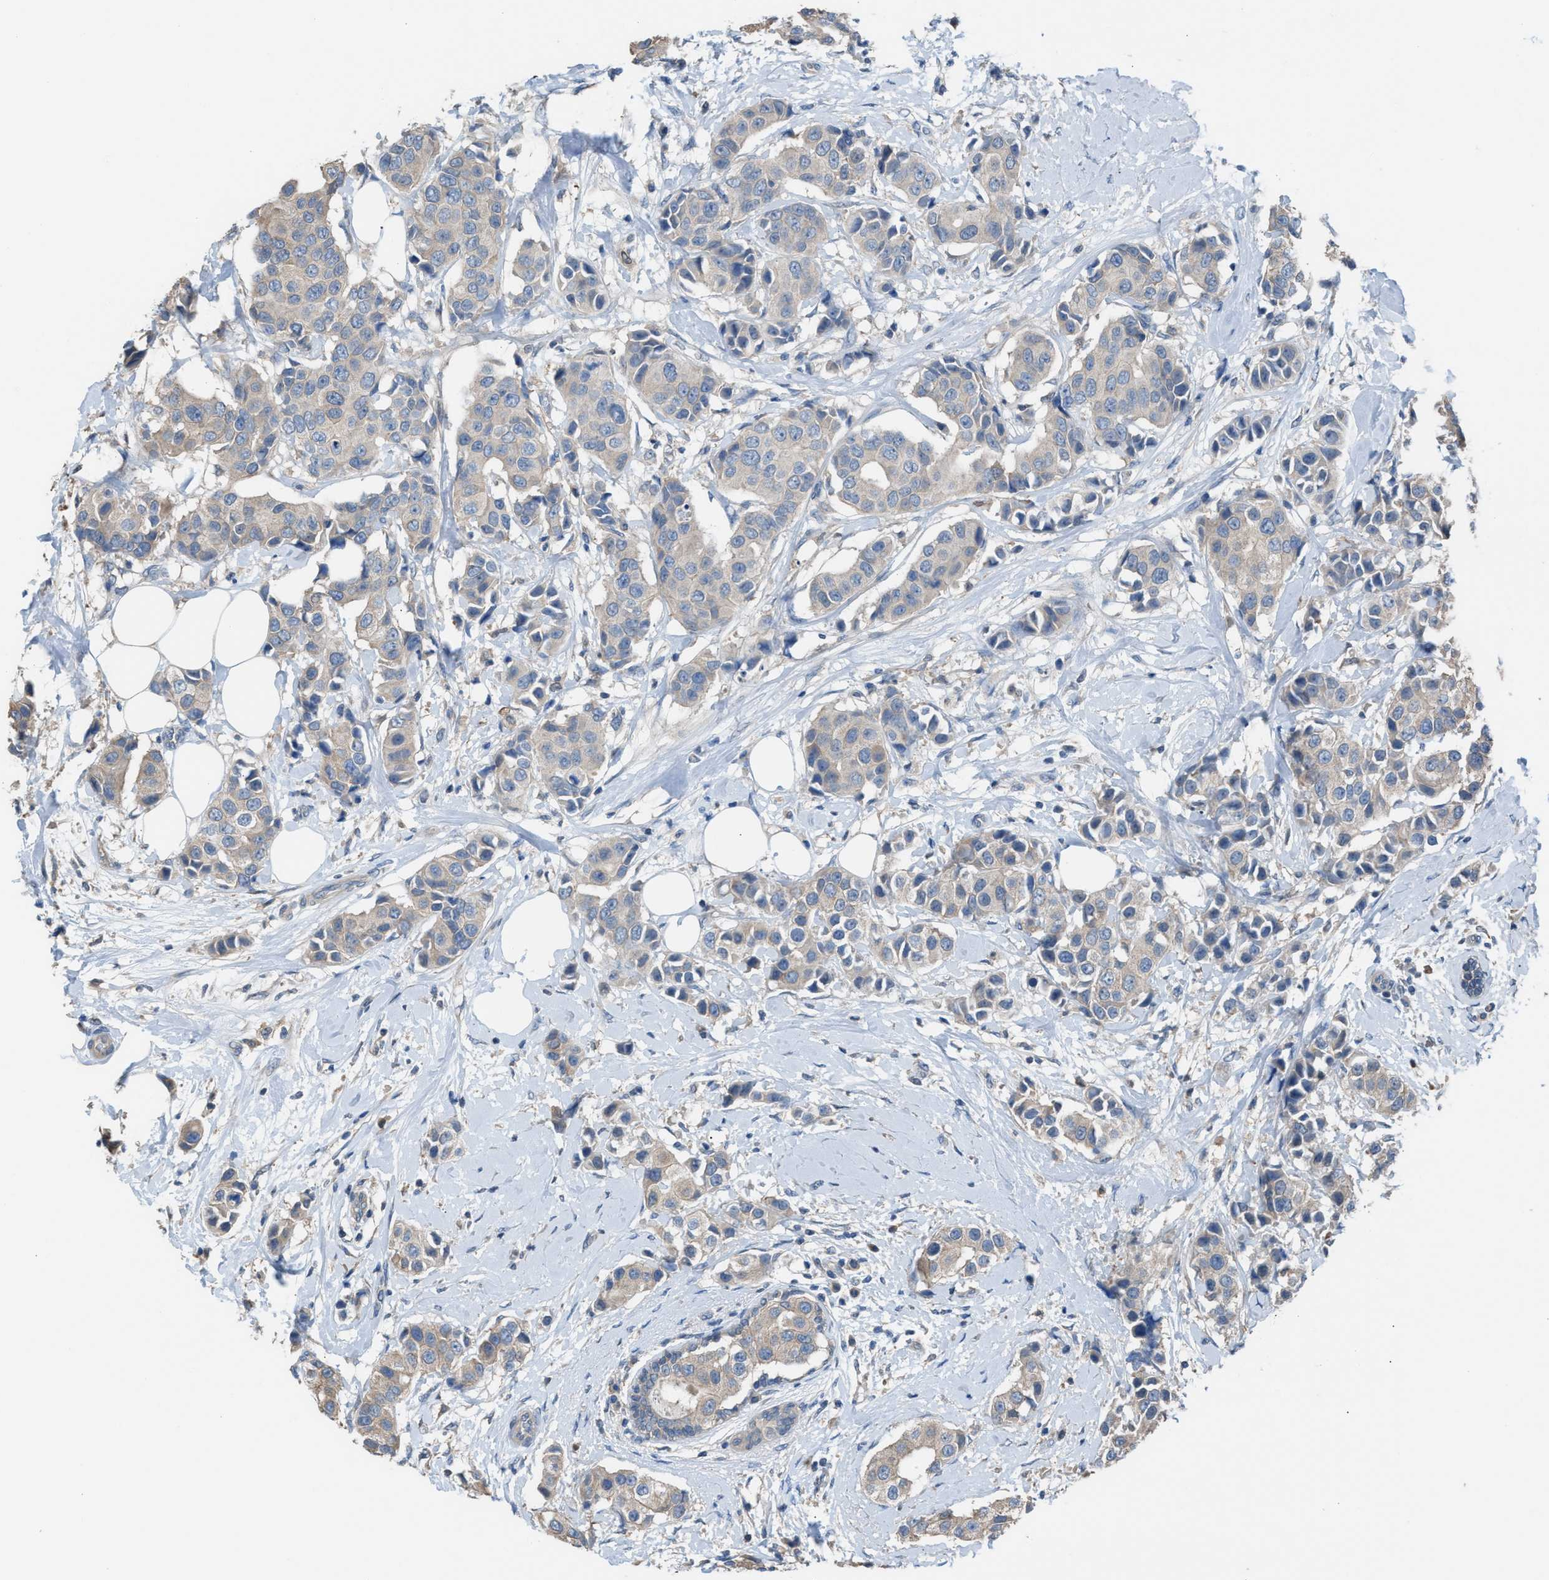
{"staining": {"intensity": "weak", "quantity": "<25%", "location": "cytoplasmic/membranous"}, "tissue": "breast cancer", "cell_type": "Tumor cells", "image_type": "cancer", "snomed": [{"axis": "morphology", "description": "Normal tissue, NOS"}, {"axis": "morphology", "description": "Duct carcinoma"}, {"axis": "topography", "description": "Breast"}], "caption": "A photomicrograph of breast invasive ductal carcinoma stained for a protein shows no brown staining in tumor cells. (Brightfield microscopy of DAB (3,3'-diaminobenzidine) immunohistochemistry at high magnification).", "gene": "NQO2", "patient": {"sex": "female", "age": 39}}